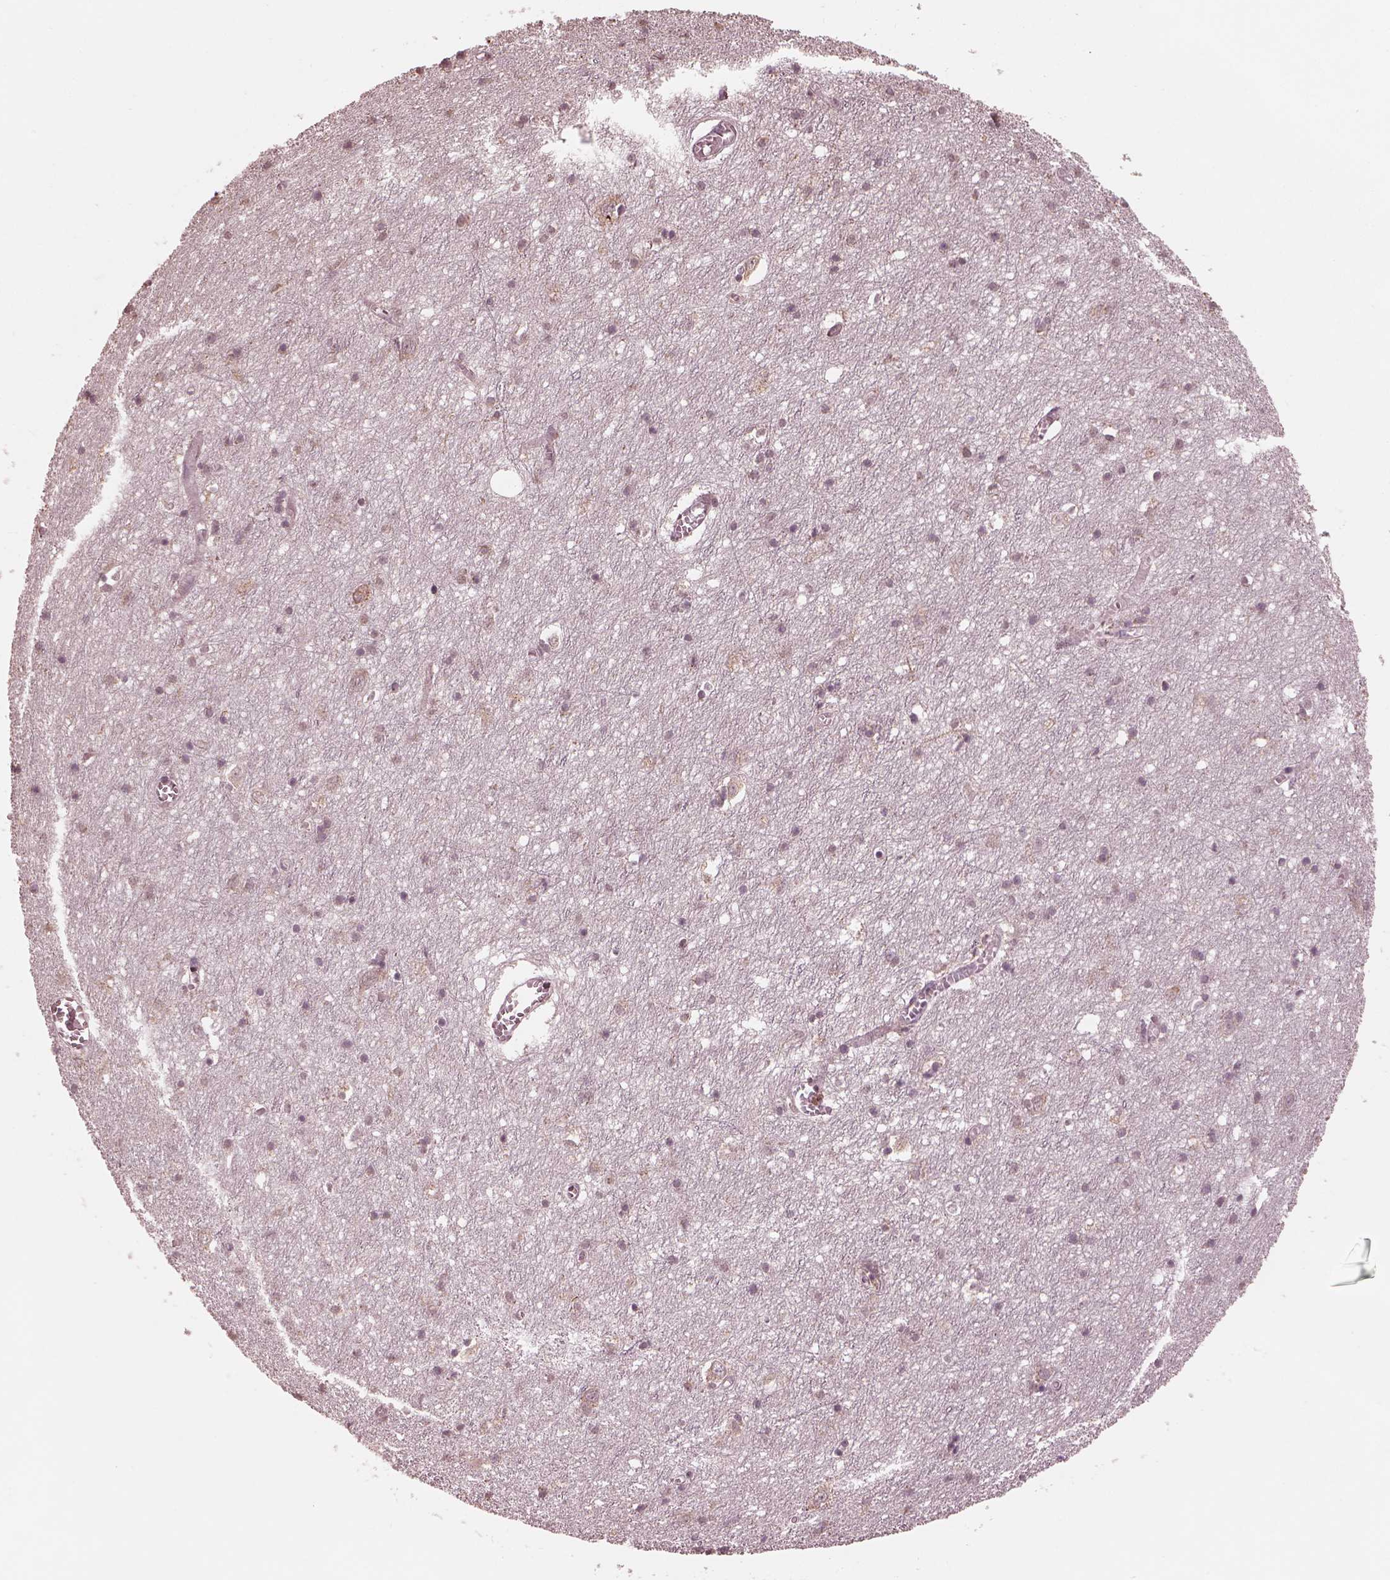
{"staining": {"intensity": "negative", "quantity": "none", "location": "none"}, "tissue": "cerebral cortex", "cell_type": "Endothelial cells", "image_type": "normal", "snomed": [{"axis": "morphology", "description": "Normal tissue, NOS"}, {"axis": "topography", "description": "Cerebral cortex"}], "caption": "High power microscopy image of an immunohistochemistry image of unremarkable cerebral cortex, revealing no significant expression in endothelial cells.", "gene": "CALR3", "patient": {"sex": "male", "age": 70}}